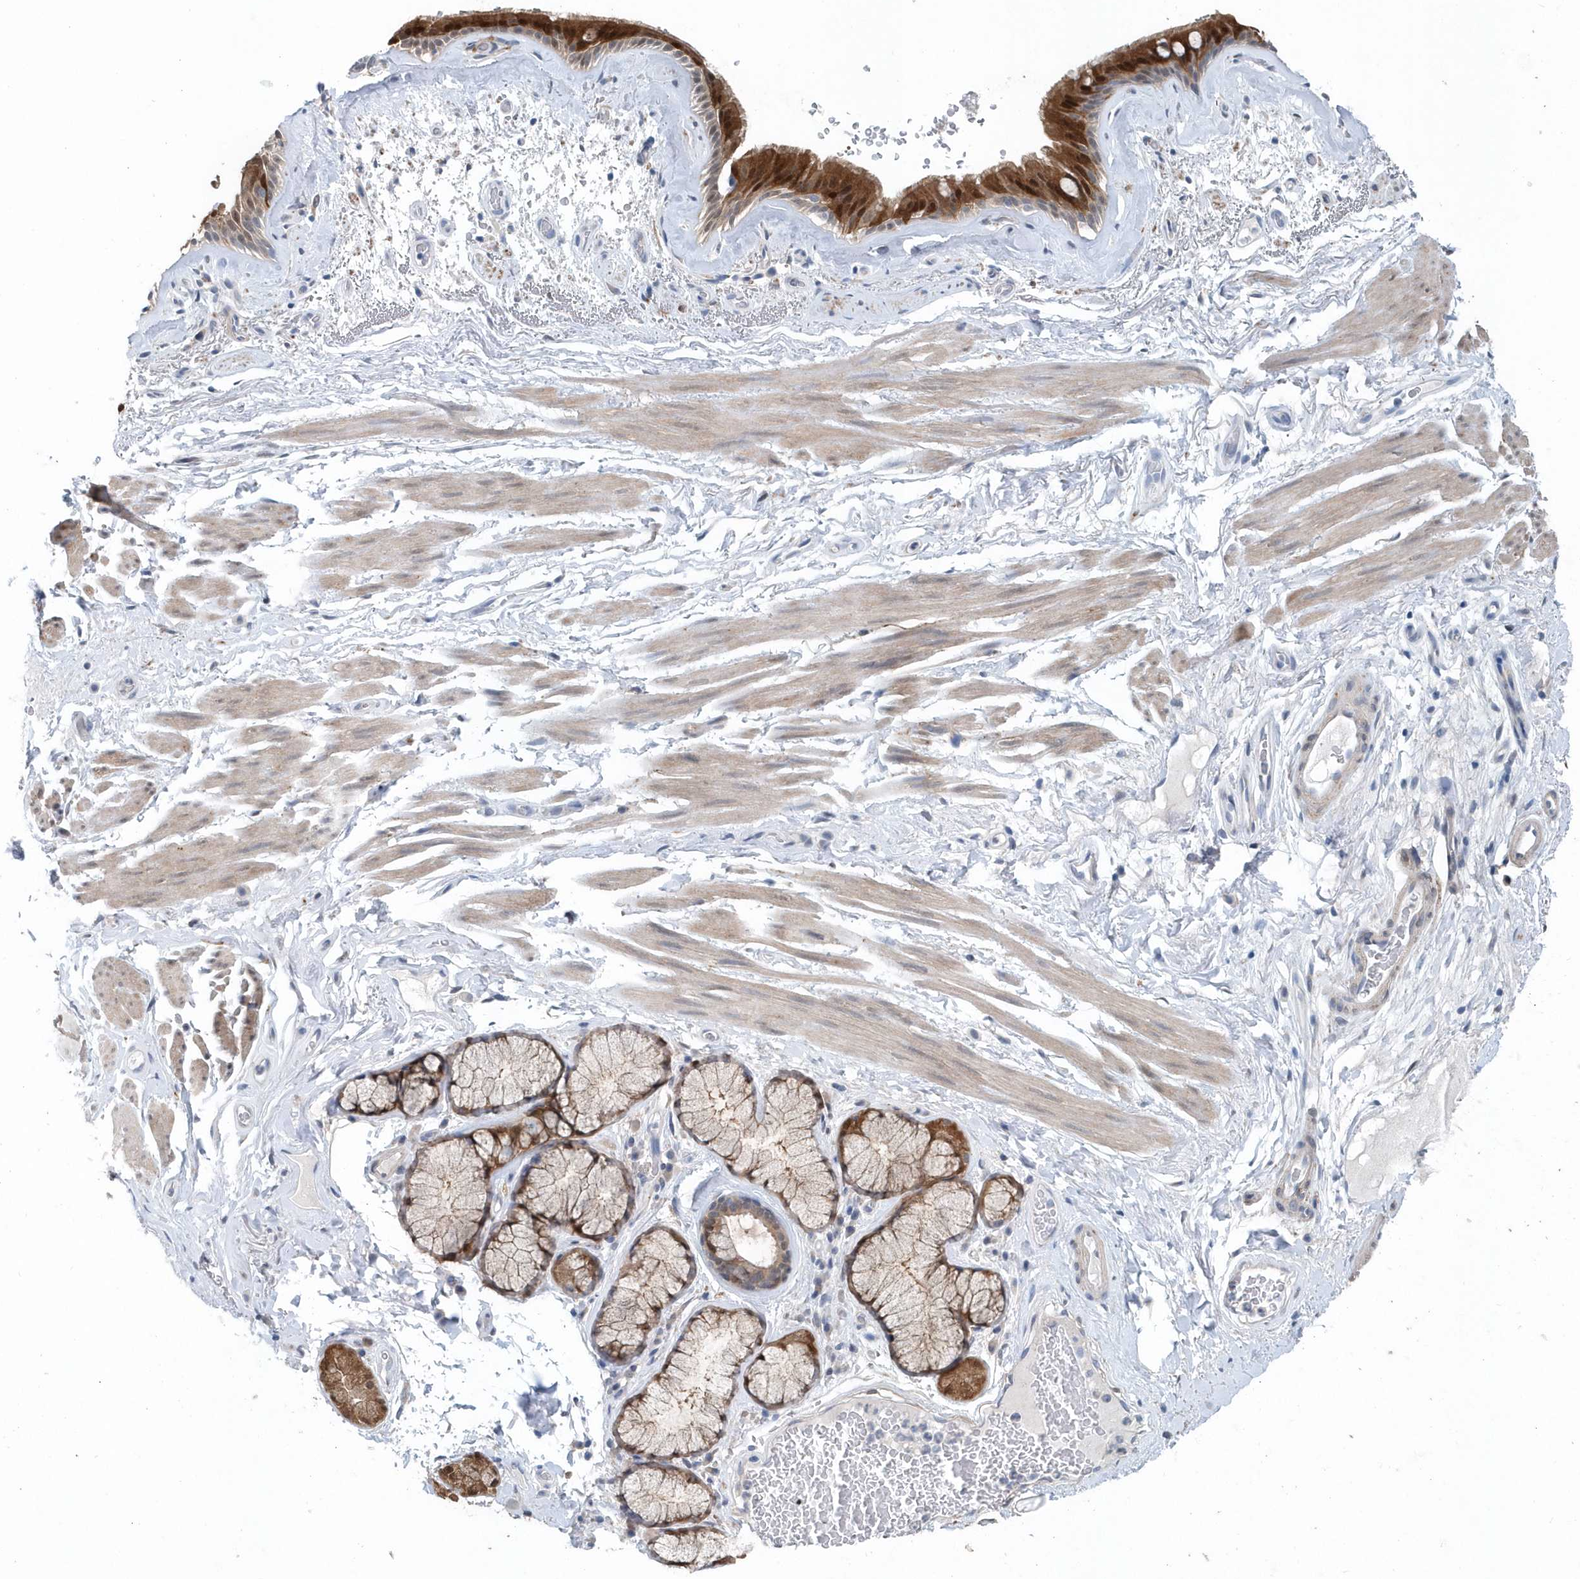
{"staining": {"intensity": "strong", "quantity": ">75%", "location": "cytoplasmic/membranous,nuclear"}, "tissue": "bronchus", "cell_type": "Respiratory epithelial cells", "image_type": "normal", "snomed": [{"axis": "morphology", "description": "Normal tissue, NOS"}, {"axis": "topography", "description": "Cartilage tissue"}], "caption": "Unremarkable bronchus was stained to show a protein in brown. There is high levels of strong cytoplasmic/membranous,nuclear staining in approximately >75% of respiratory epithelial cells. (Stains: DAB (3,3'-diaminobenzidine) in brown, nuclei in blue, Microscopy: brightfield microscopy at high magnification).", "gene": "PFN2", "patient": {"sex": "female", "age": 63}}